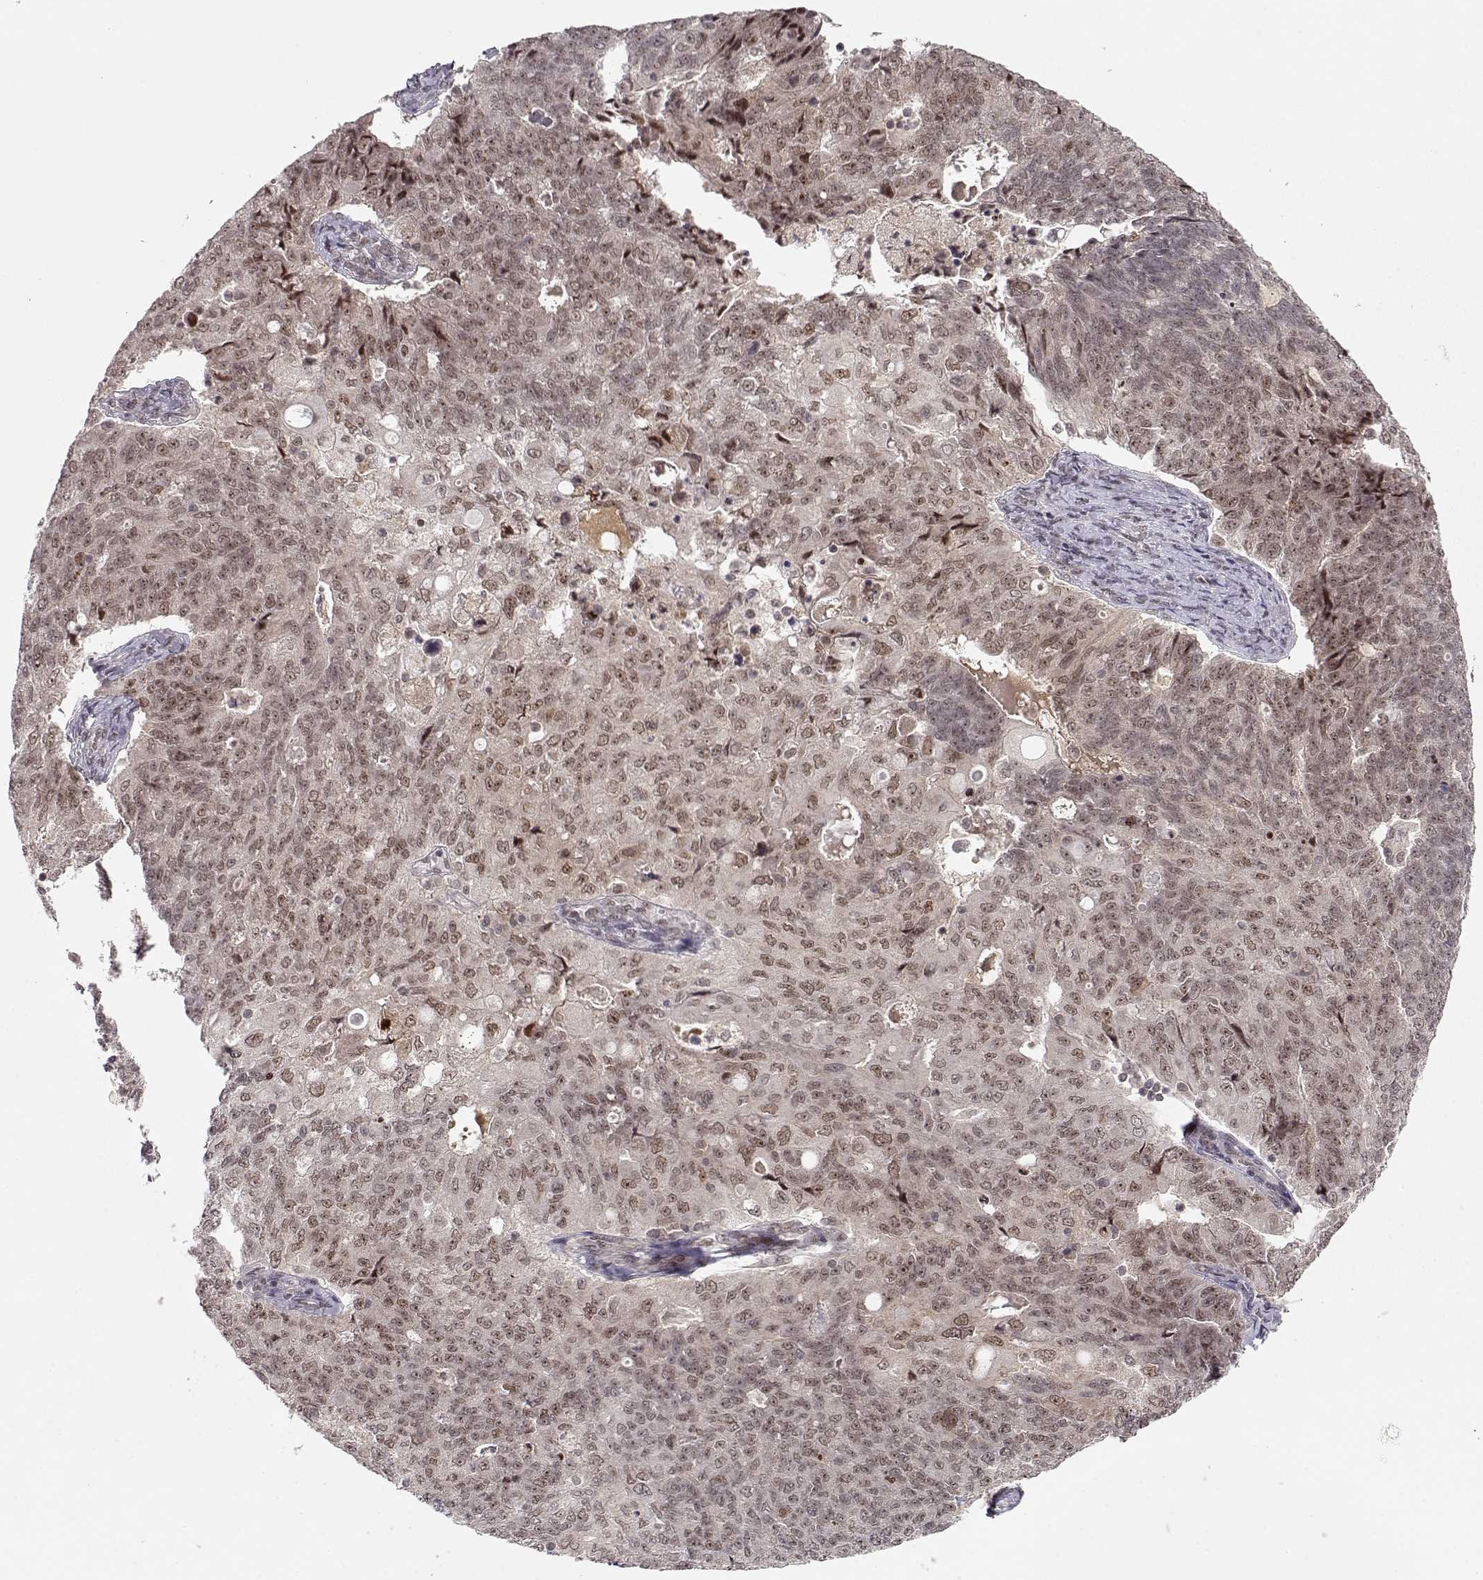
{"staining": {"intensity": "weak", "quantity": "25%-75%", "location": "nuclear"}, "tissue": "endometrial cancer", "cell_type": "Tumor cells", "image_type": "cancer", "snomed": [{"axis": "morphology", "description": "Adenocarcinoma, NOS"}, {"axis": "topography", "description": "Endometrium"}], "caption": "Protein expression analysis of human endometrial adenocarcinoma reveals weak nuclear staining in approximately 25%-75% of tumor cells.", "gene": "CSNK2A1", "patient": {"sex": "female", "age": 43}}